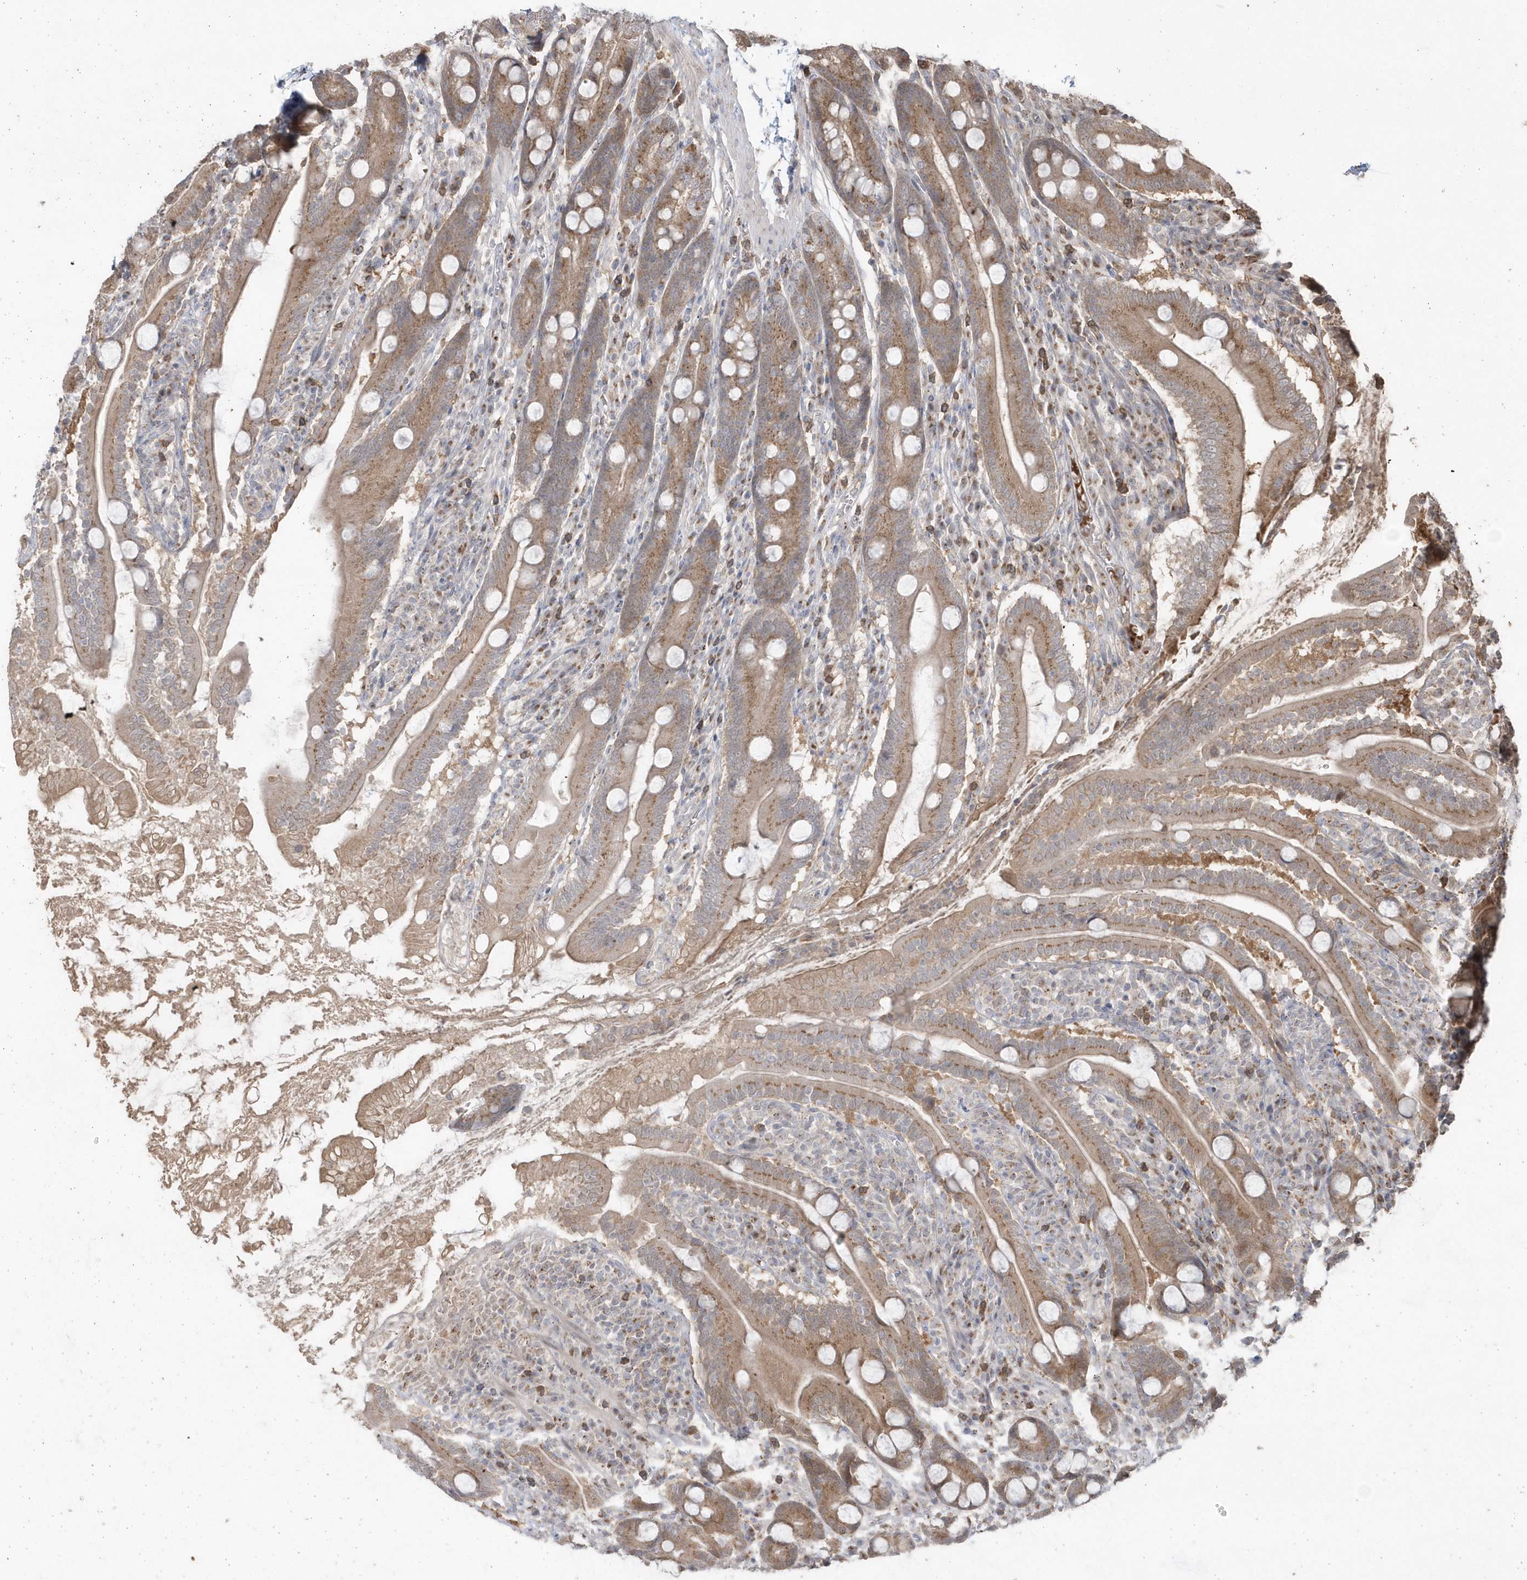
{"staining": {"intensity": "moderate", "quantity": ">75%", "location": "cytoplasmic/membranous"}, "tissue": "duodenum", "cell_type": "Glandular cells", "image_type": "normal", "snomed": [{"axis": "morphology", "description": "Normal tissue, NOS"}, {"axis": "topography", "description": "Duodenum"}], "caption": "Moderate cytoplasmic/membranous expression is present in about >75% of glandular cells in benign duodenum. (Stains: DAB in brown, nuclei in blue, Microscopy: brightfield microscopy at high magnification).", "gene": "GEMIN6", "patient": {"sex": "male", "age": 35}}